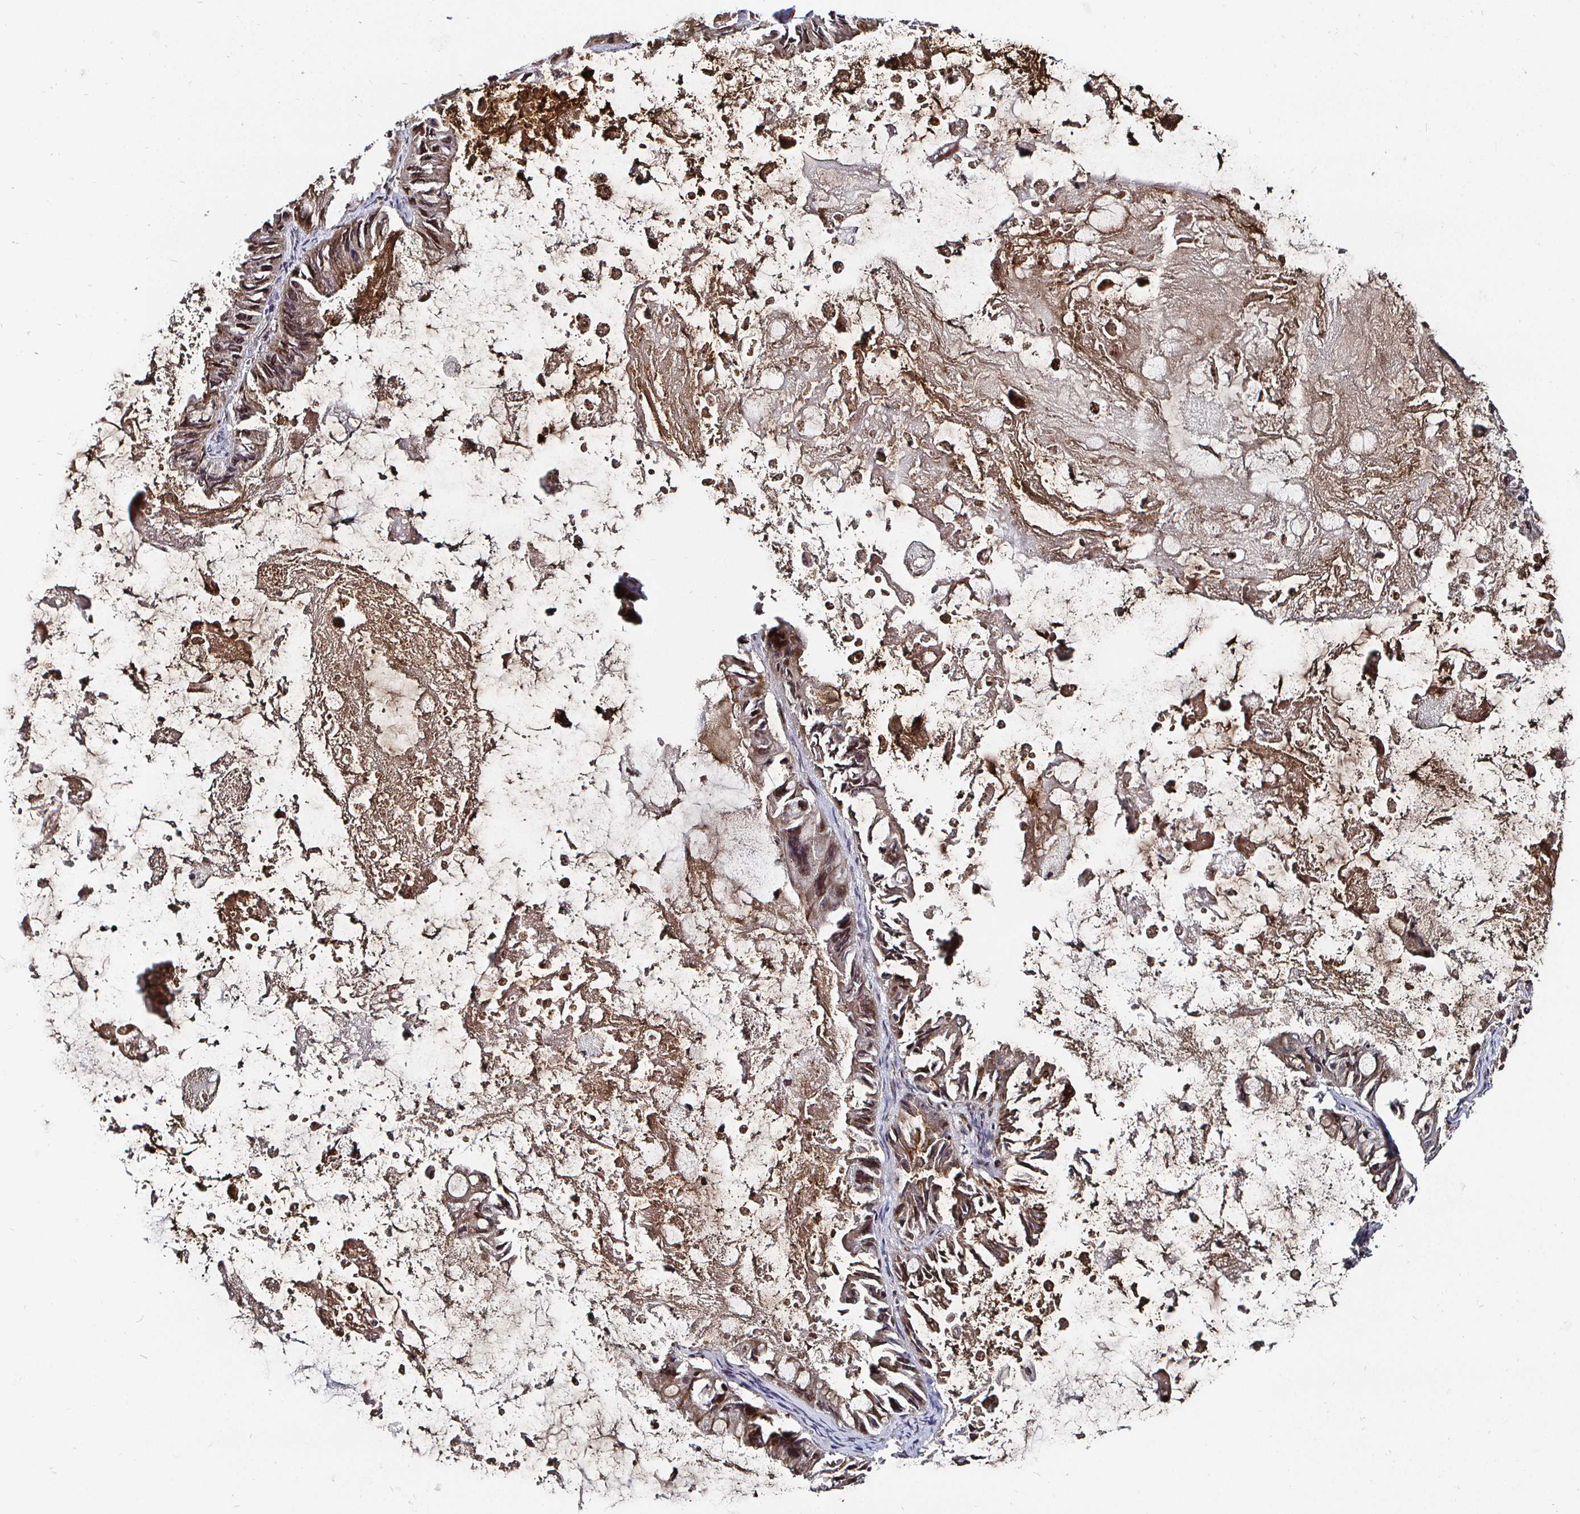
{"staining": {"intensity": "strong", "quantity": "25%-75%", "location": "cytoplasmic/membranous,nuclear"}, "tissue": "ovarian cancer", "cell_type": "Tumor cells", "image_type": "cancer", "snomed": [{"axis": "morphology", "description": "Cystadenocarcinoma, mucinous, NOS"}, {"axis": "topography", "description": "Ovary"}], "caption": "Approximately 25%-75% of tumor cells in ovarian mucinous cystadenocarcinoma show strong cytoplasmic/membranous and nuclear protein positivity as visualized by brown immunohistochemical staining.", "gene": "TBKBP1", "patient": {"sex": "female", "age": 61}}